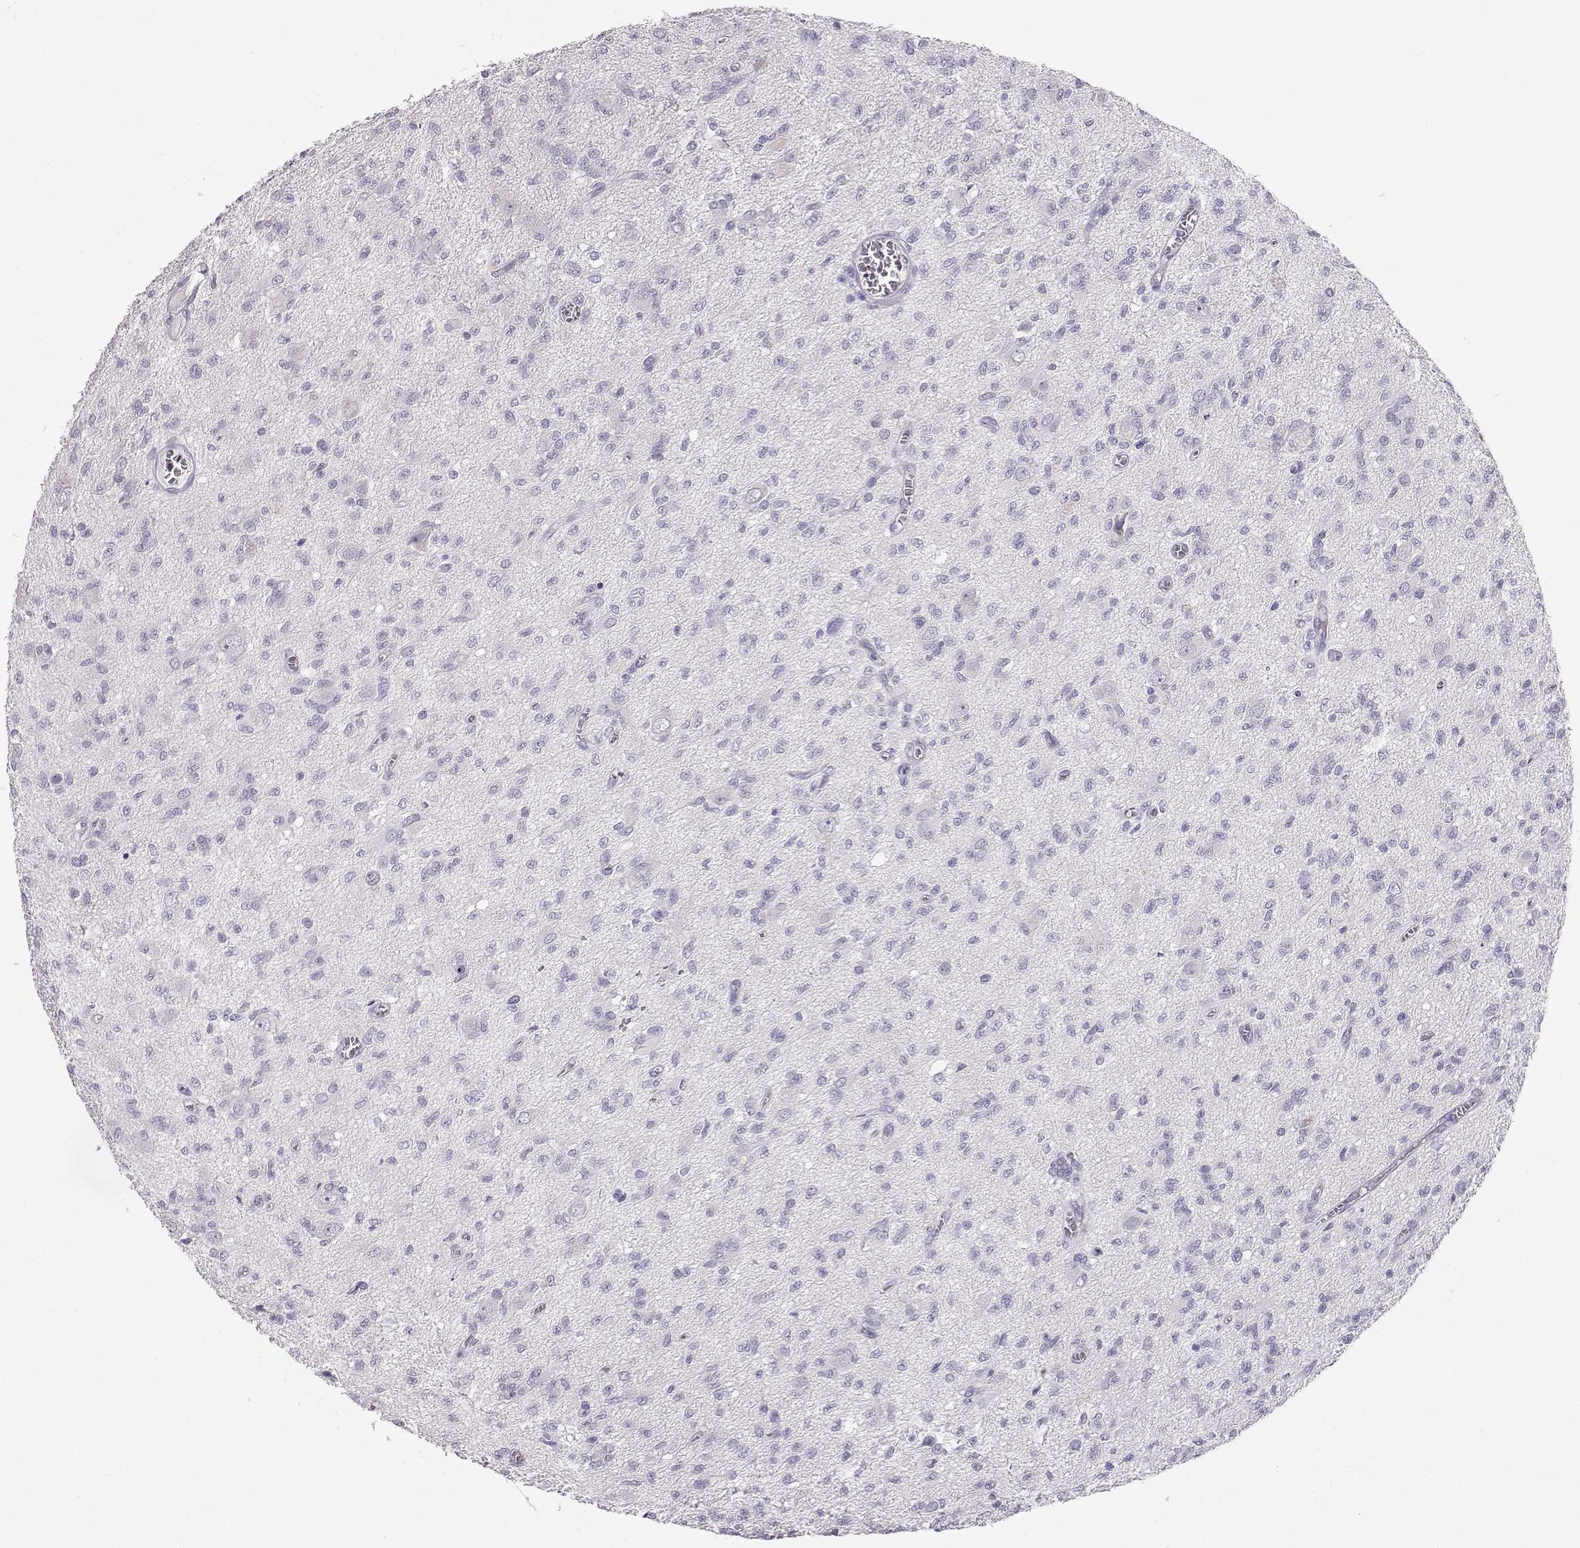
{"staining": {"intensity": "negative", "quantity": "none", "location": "none"}, "tissue": "glioma", "cell_type": "Tumor cells", "image_type": "cancer", "snomed": [{"axis": "morphology", "description": "Glioma, malignant, Low grade"}, {"axis": "topography", "description": "Brain"}], "caption": "This is an immunohistochemistry (IHC) histopathology image of glioma. There is no positivity in tumor cells.", "gene": "ITLN2", "patient": {"sex": "male", "age": 64}}